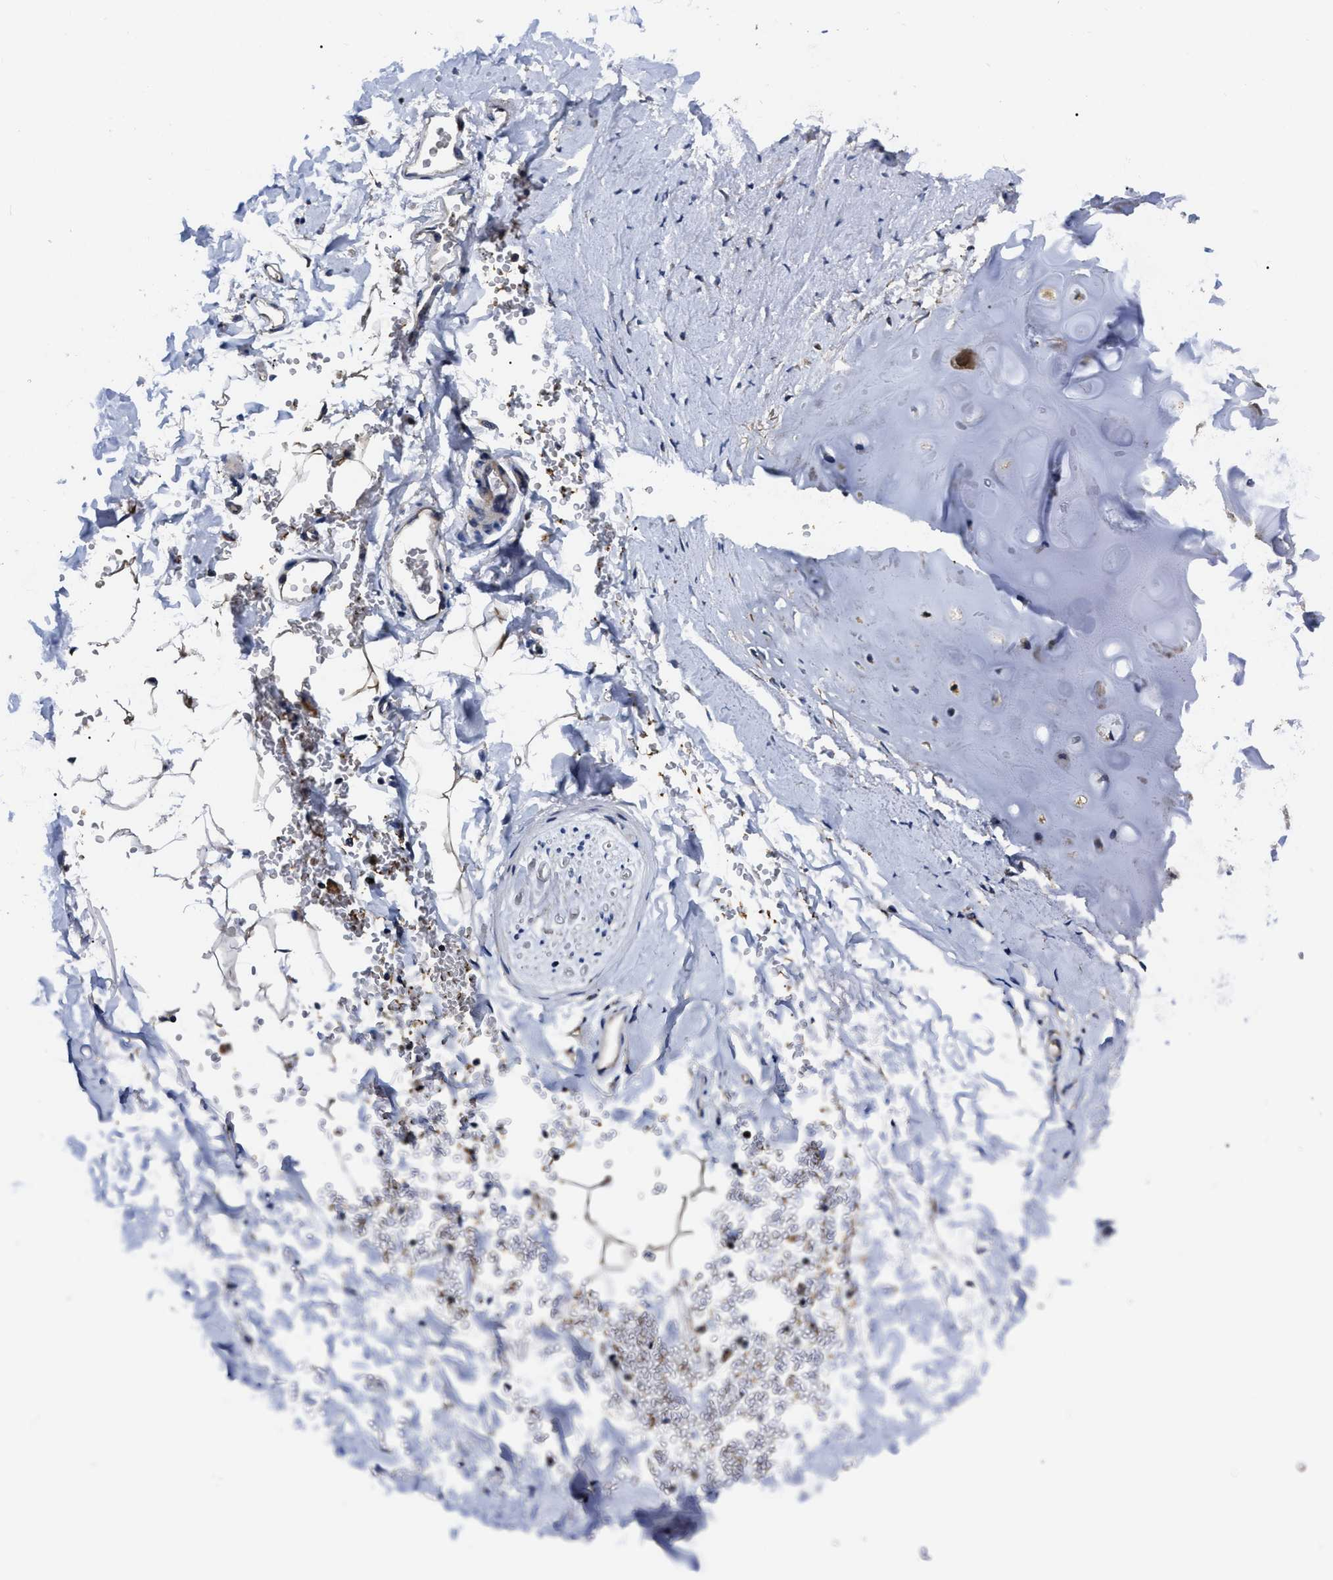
{"staining": {"intensity": "negative", "quantity": "none", "location": "none"}, "tissue": "adipose tissue", "cell_type": "Adipocytes", "image_type": "normal", "snomed": [{"axis": "morphology", "description": "Normal tissue, NOS"}, {"axis": "topography", "description": "Cartilage tissue"}, {"axis": "topography", "description": "Bronchus"}], "caption": "This micrograph is of benign adipose tissue stained with IHC to label a protein in brown with the nuclei are counter-stained blue. There is no staining in adipocytes.", "gene": "GET4", "patient": {"sex": "female", "age": 73}}